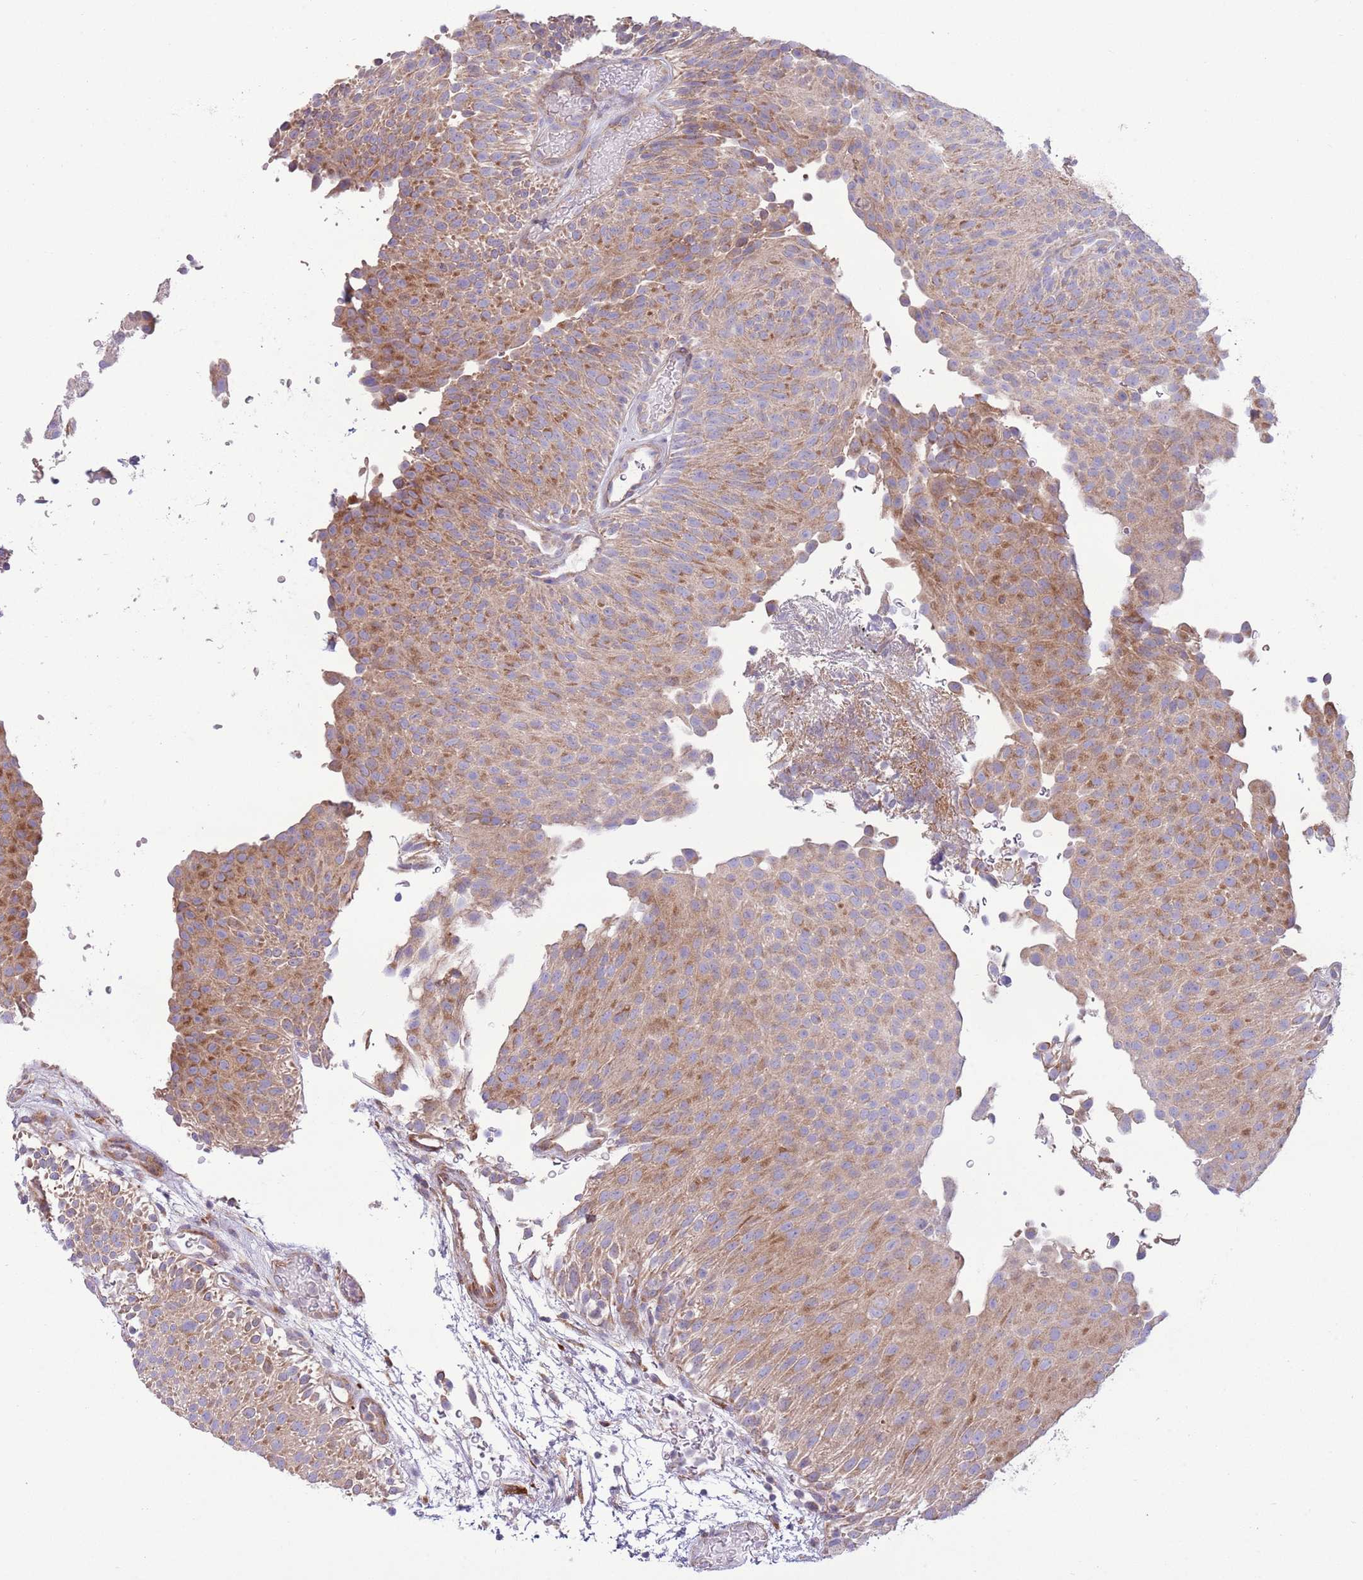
{"staining": {"intensity": "moderate", "quantity": ">75%", "location": "cytoplasmic/membranous"}, "tissue": "urothelial cancer", "cell_type": "Tumor cells", "image_type": "cancer", "snomed": [{"axis": "morphology", "description": "Urothelial carcinoma, Low grade"}, {"axis": "topography", "description": "Urinary bladder"}], "caption": "Urothelial cancer stained with immunohistochemistry shows moderate cytoplasmic/membranous staining in about >75% of tumor cells.", "gene": "TOMM5", "patient": {"sex": "male", "age": 78}}